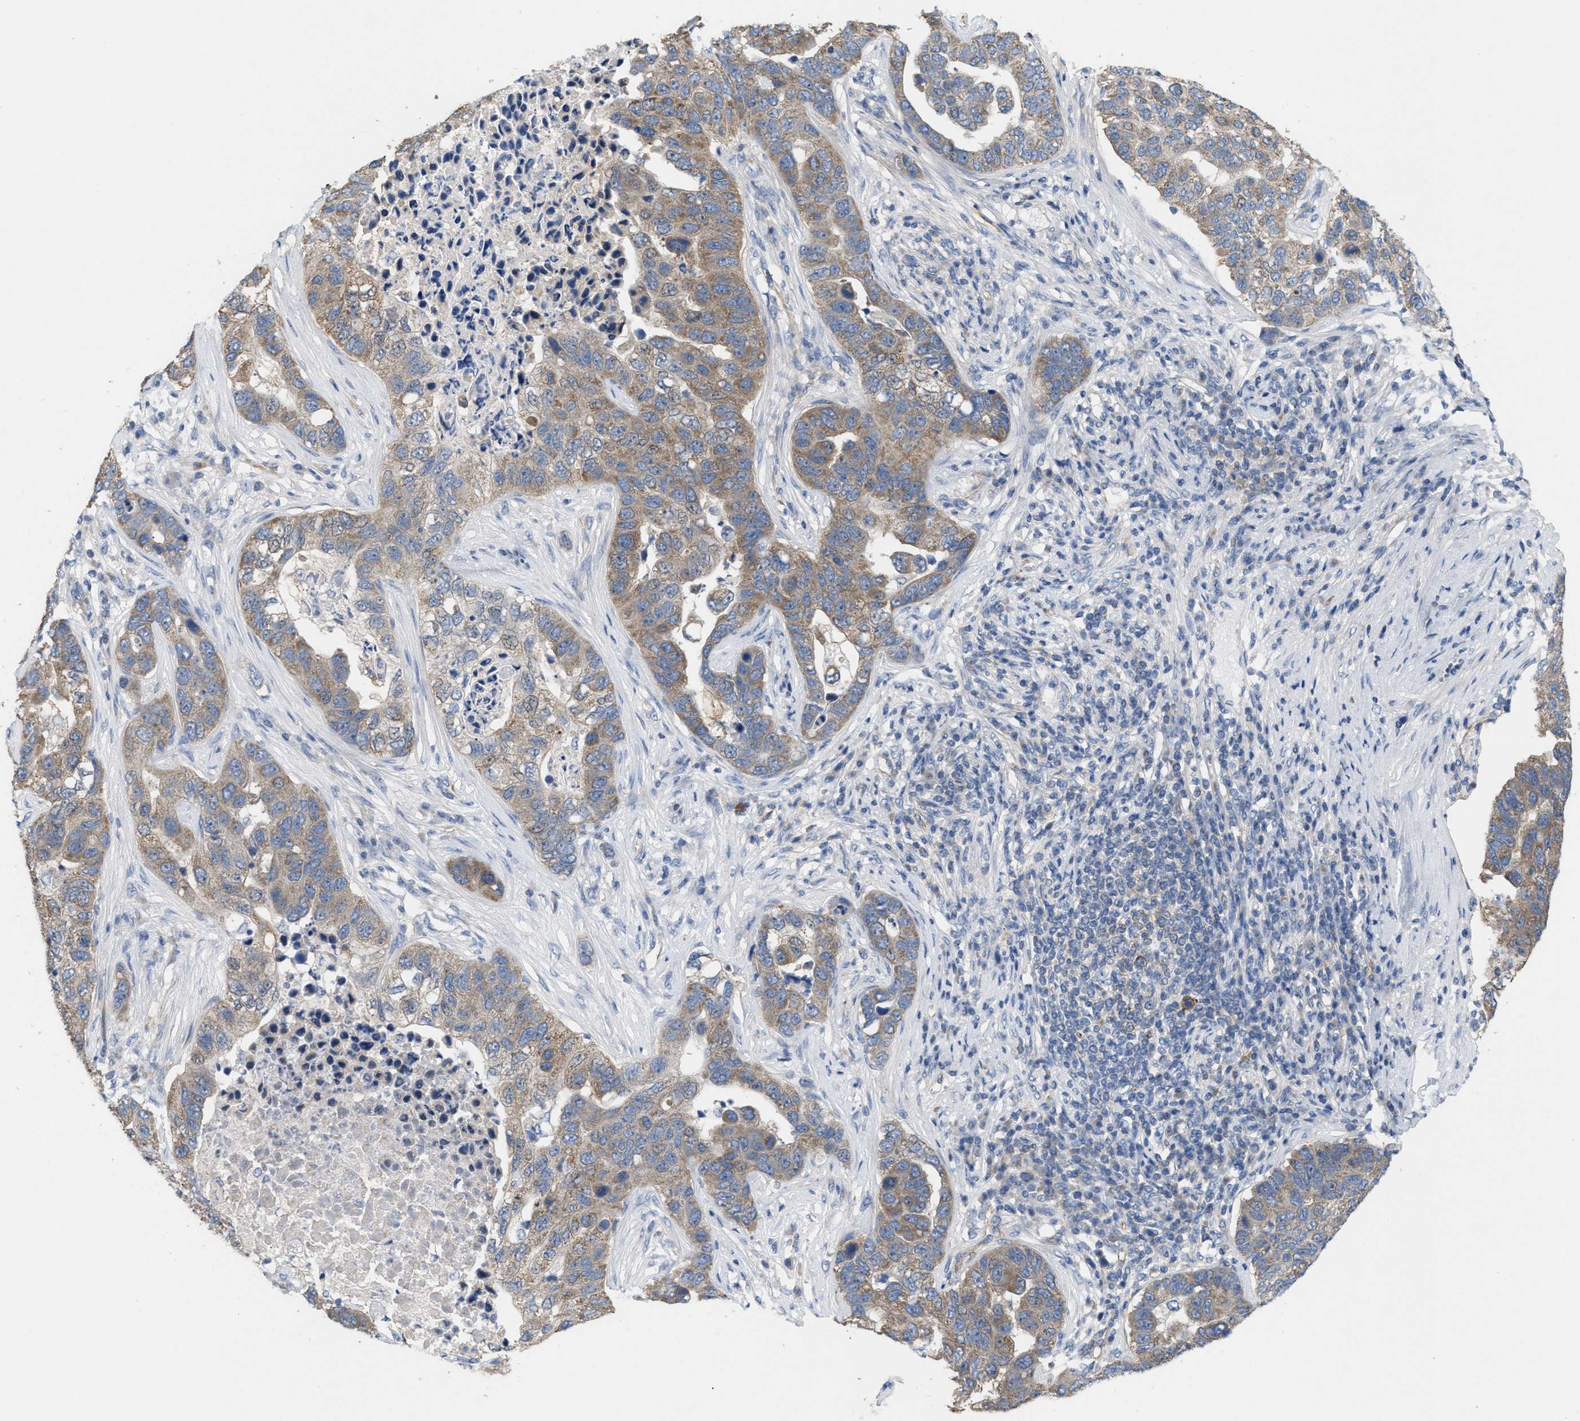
{"staining": {"intensity": "moderate", "quantity": ">75%", "location": "cytoplasmic/membranous"}, "tissue": "pancreatic cancer", "cell_type": "Tumor cells", "image_type": "cancer", "snomed": [{"axis": "morphology", "description": "Adenocarcinoma, NOS"}, {"axis": "topography", "description": "Pancreas"}], "caption": "DAB (3,3'-diaminobenzidine) immunohistochemical staining of human pancreatic adenocarcinoma reveals moderate cytoplasmic/membranous protein positivity in approximately >75% of tumor cells.", "gene": "UBAP2", "patient": {"sex": "female", "age": 61}}